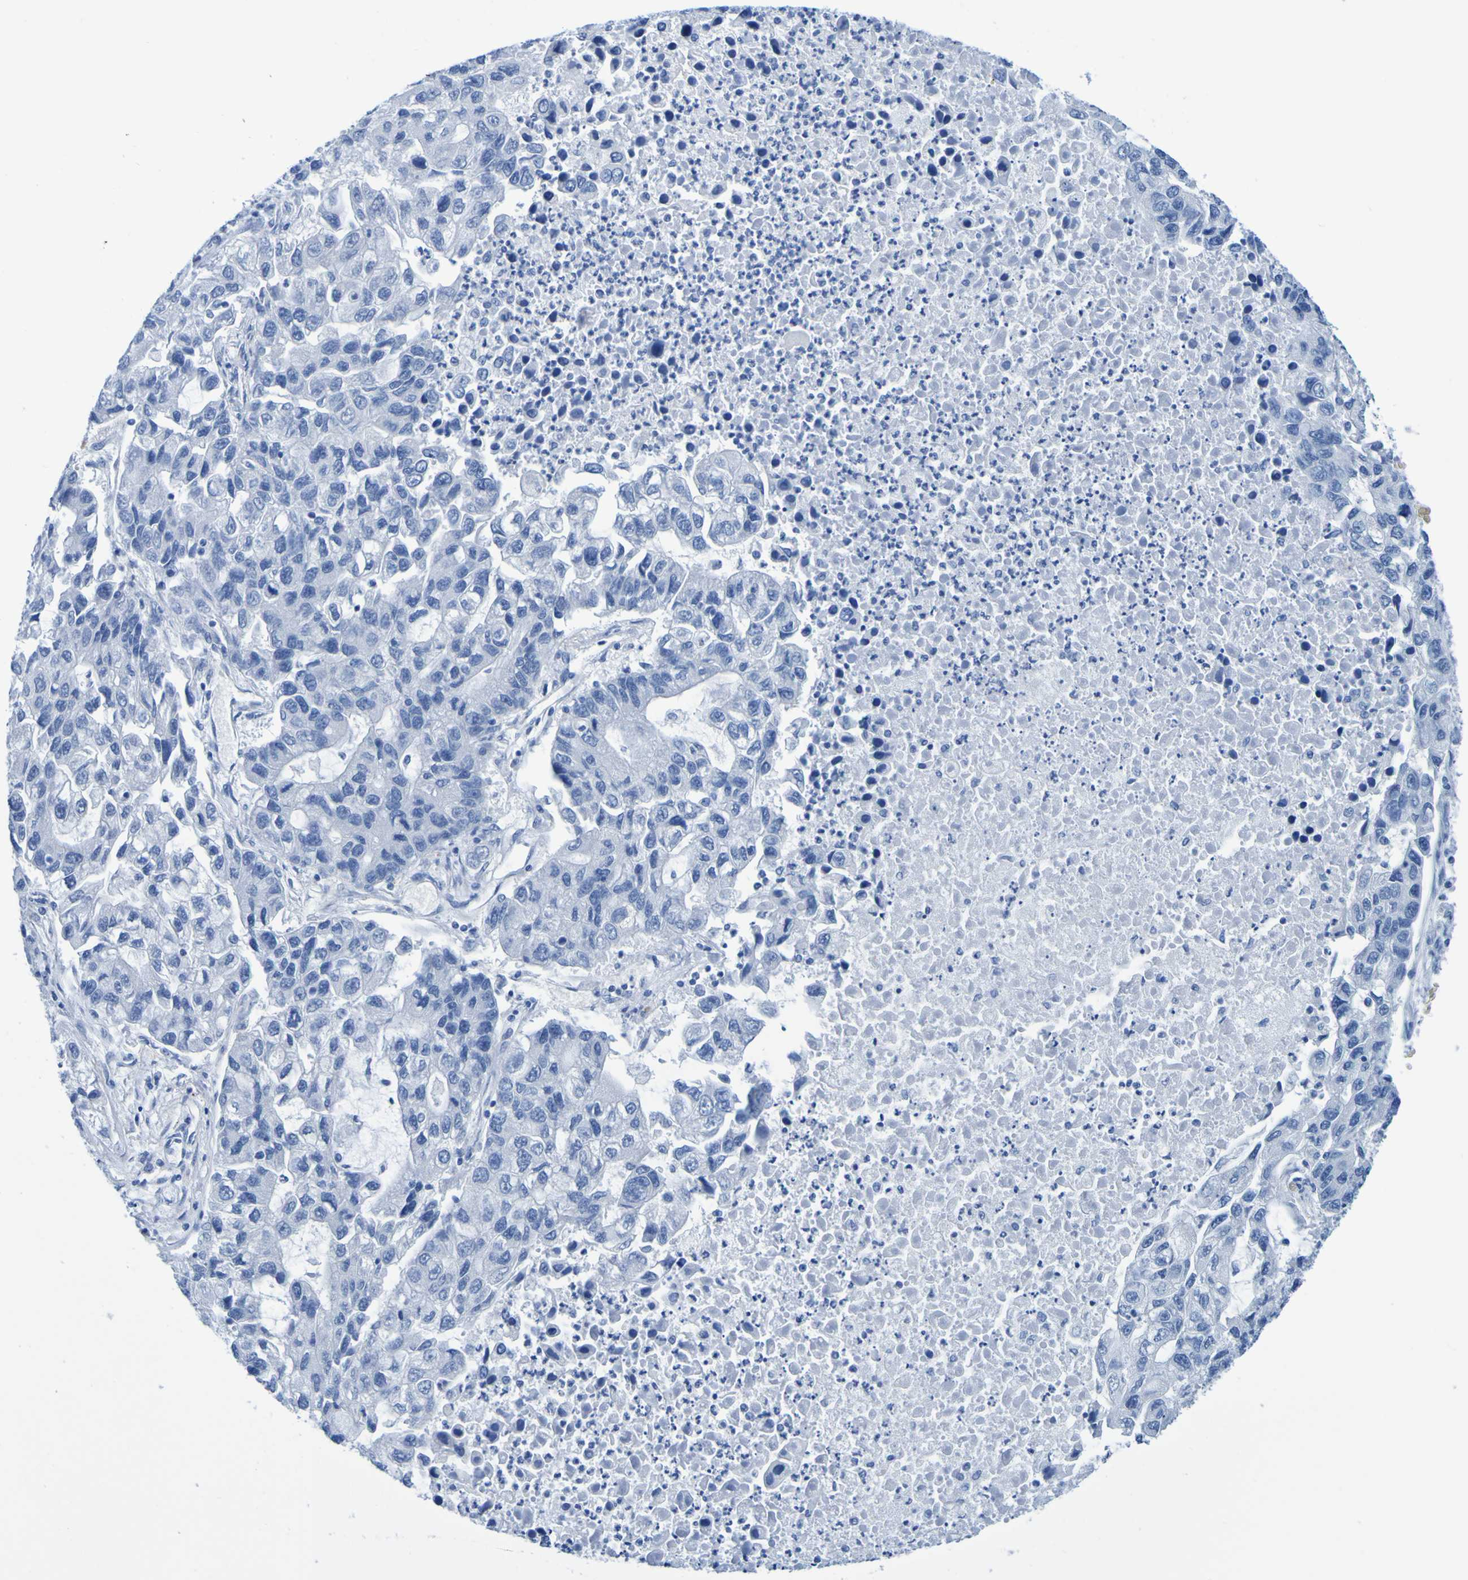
{"staining": {"intensity": "negative", "quantity": "none", "location": "none"}, "tissue": "lung cancer", "cell_type": "Tumor cells", "image_type": "cancer", "snomed": [{"axis": "morphology", "description": "Adenocarcinoma, NOS"}, {"axis": "topography", "description": "Lung"}], "caption": "DAB (3,3'-diaminobenzidine) immunohistochemical staining of lung cancer displays no significant staining in tumor cells. (DAB (3,3'-diaminobenzidine) immunohistochemistry visualized using brightfield microscopy, high magnification).", "gene": "DPEP1", "patient": {"sex": "female", "age": 51}}